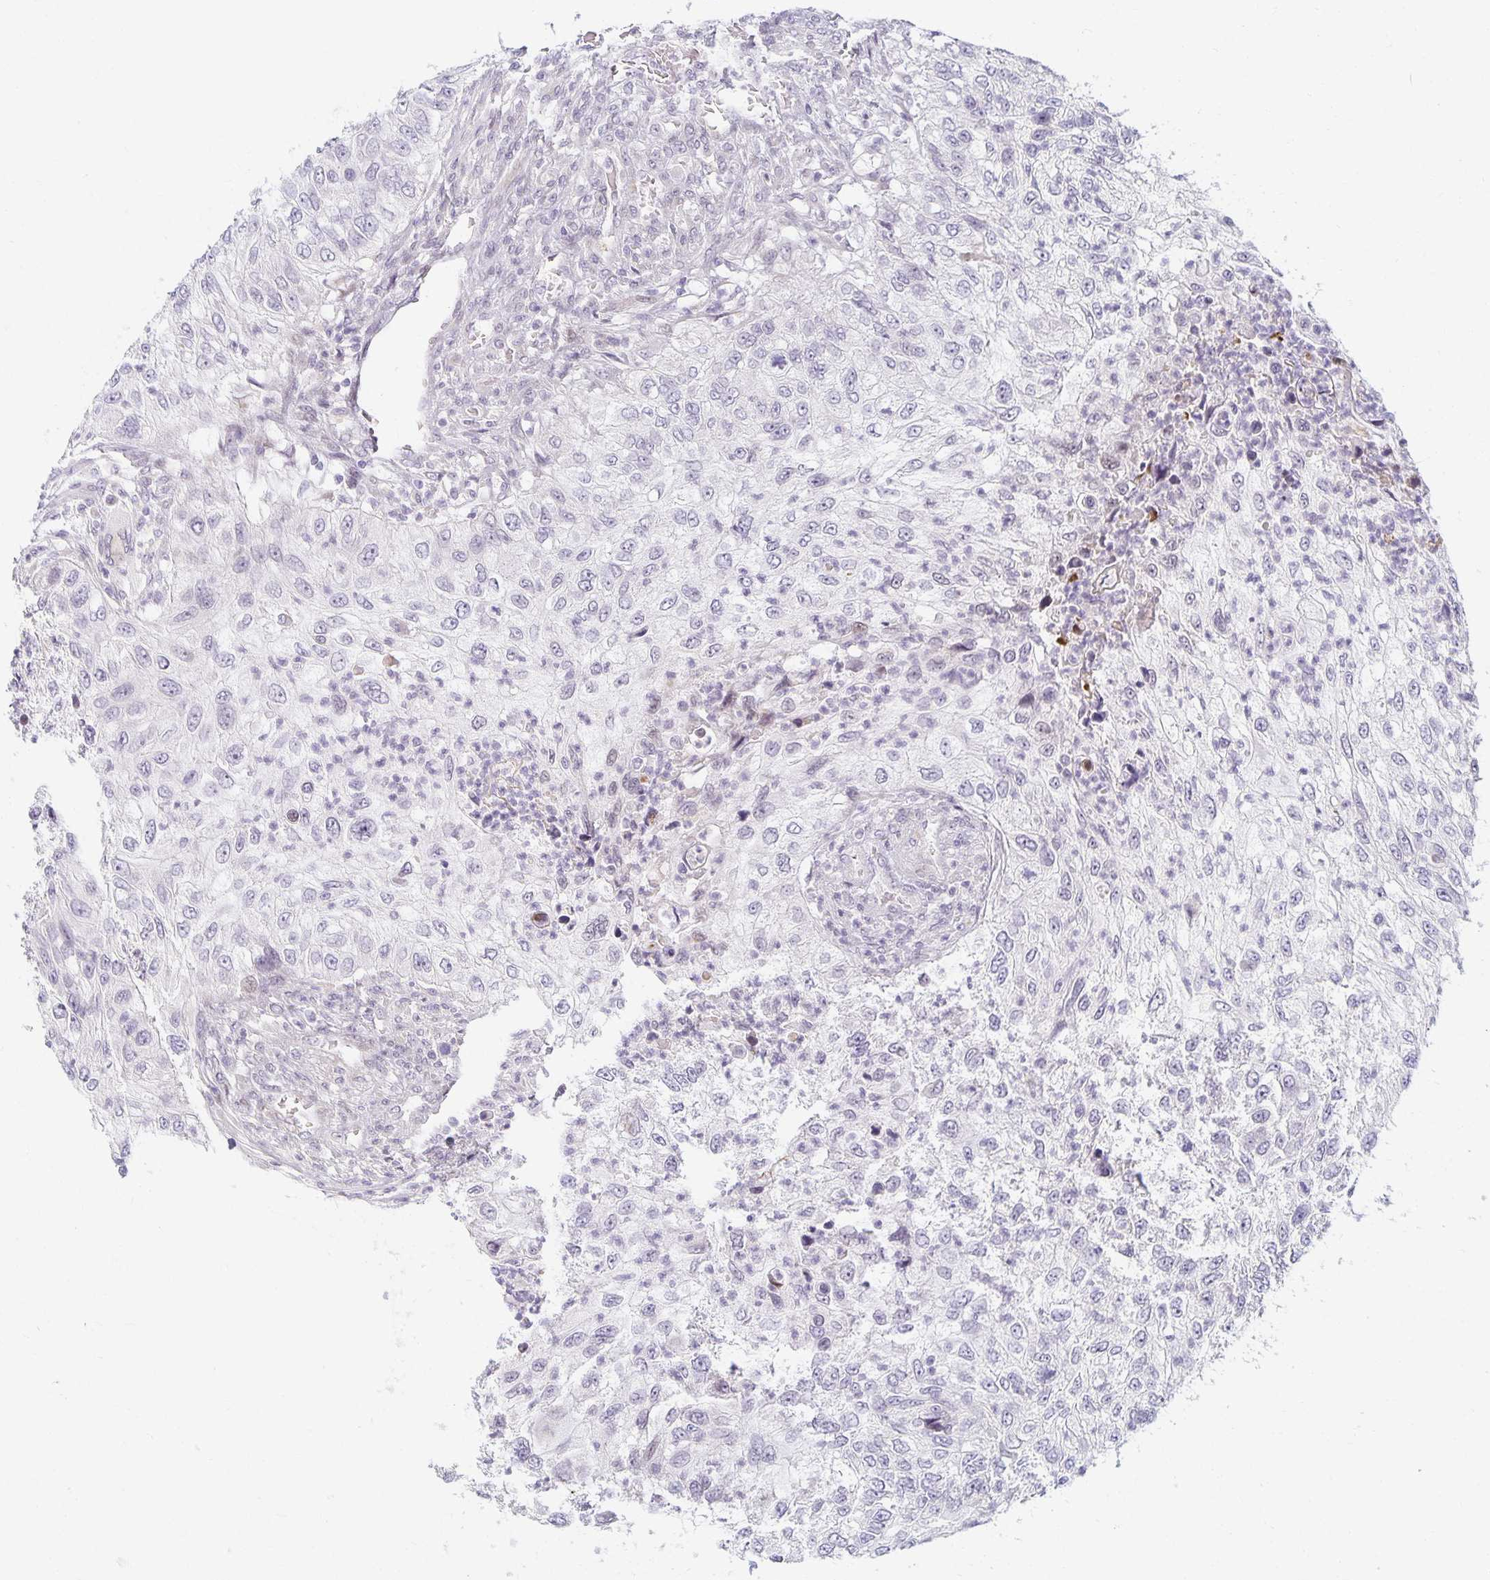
{"staining": {"intensity": "negative", "quantity": "none", "location": "none"}, "tissue": "urothelial cancer", "cell_type": "Tumor cells", "image_type": "cancer", "snomed": [{"axis": "morphology", "description": "Urothelial carcinoma, High grade"}, {"axis": "topography", "description": "Urinary bladder"}], "caption": "The micrograph reveals no significant positivity in tumor cells of high-grade urothelial carcinoma.", "gene": "EHF", "patient": {"sex": "female", "age": 60}}